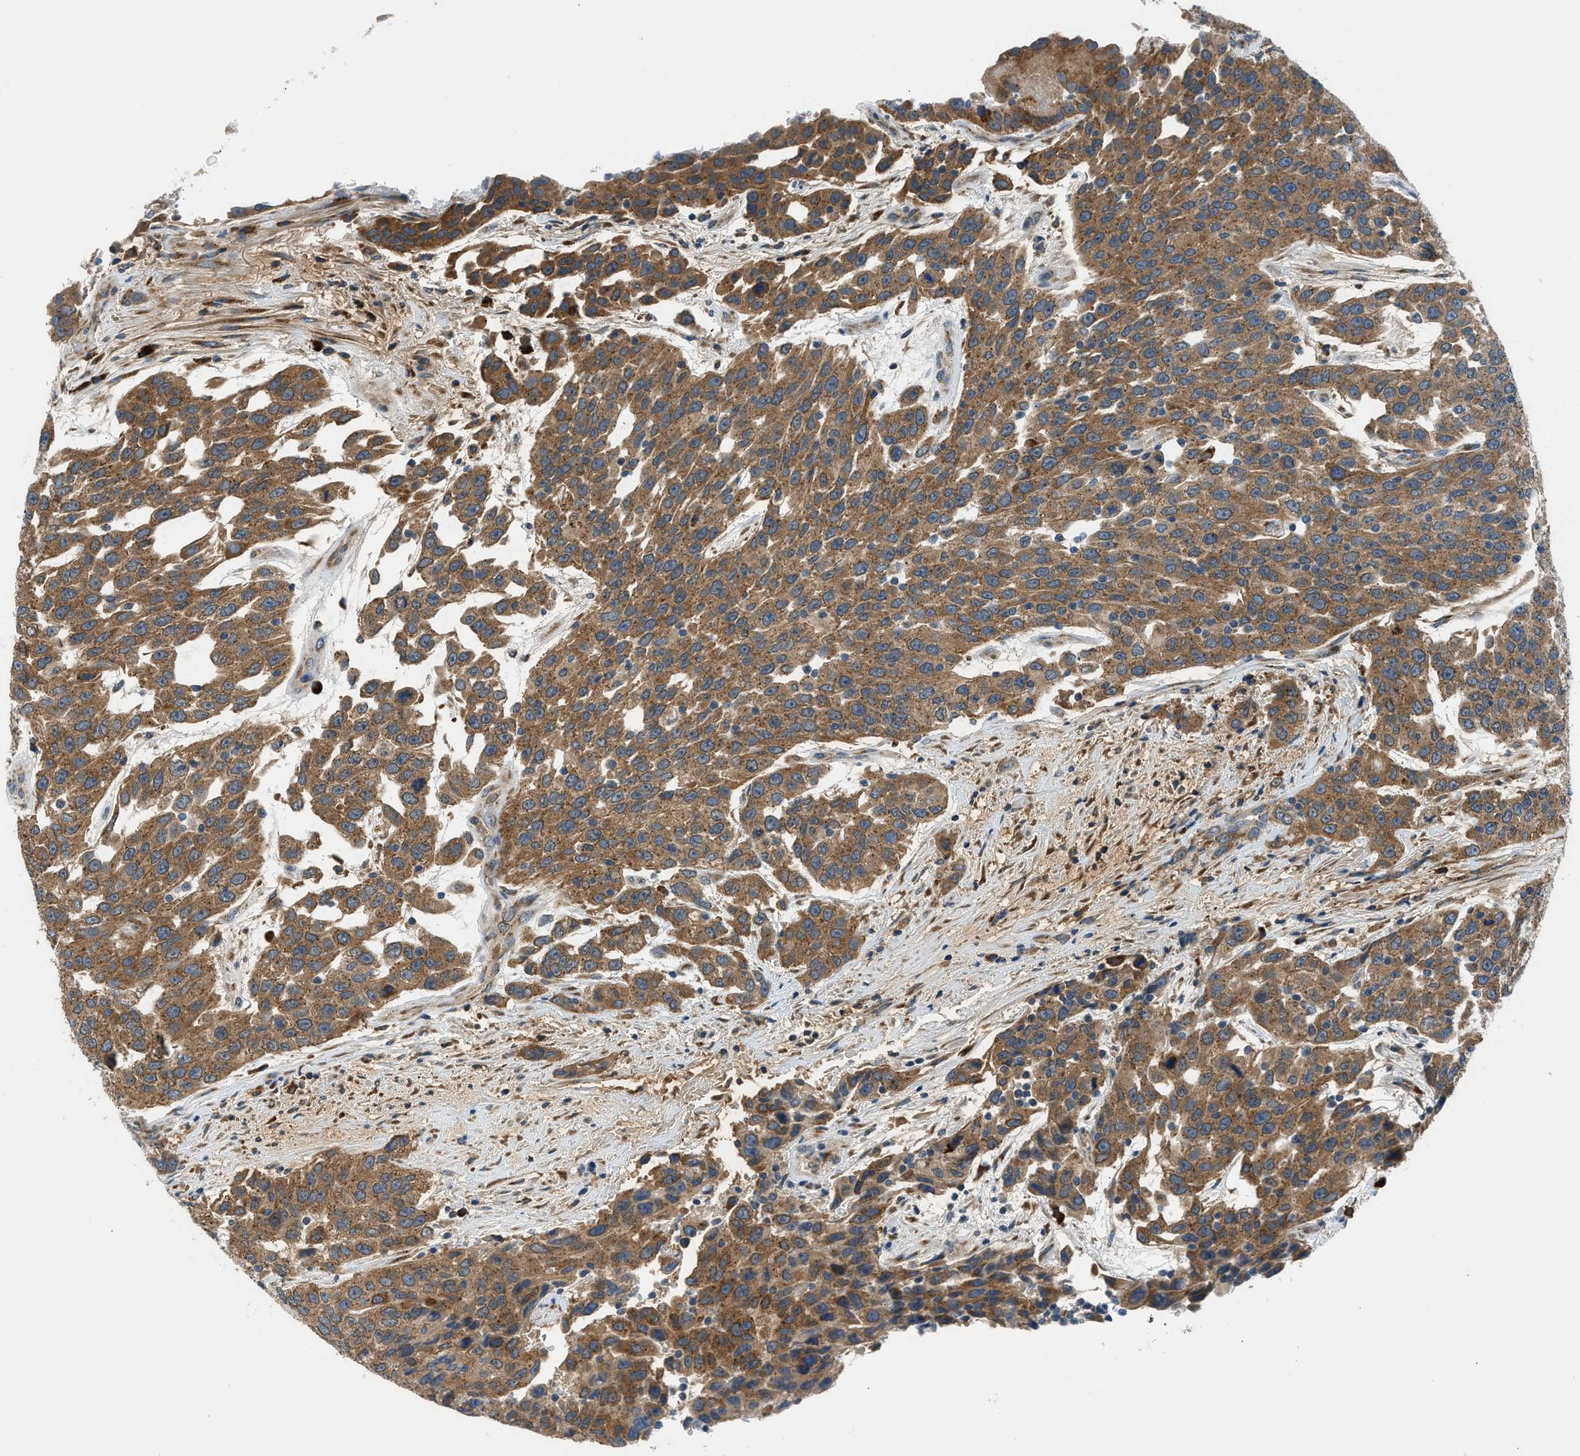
{"staining": {"intensity": "moderate", "quantity": ">75%", "location": "cytoplasmic/membranous"}, "tissue": "urothelial cancer", "cell_type": "Tumor cells", "image_type": "cancer", "snomed": [{"axis": "morphology", "description": "Urothelial carcinoma, High grade"}, {"axis": "topography", "description": "Urinary bladder"}], "caption": "Human urothelial cancer stained with a protein marker demonstrates moderate staining in tumor cells.", "gene": "EDARADD", "patient": {"sex": "female", "age": 80}}